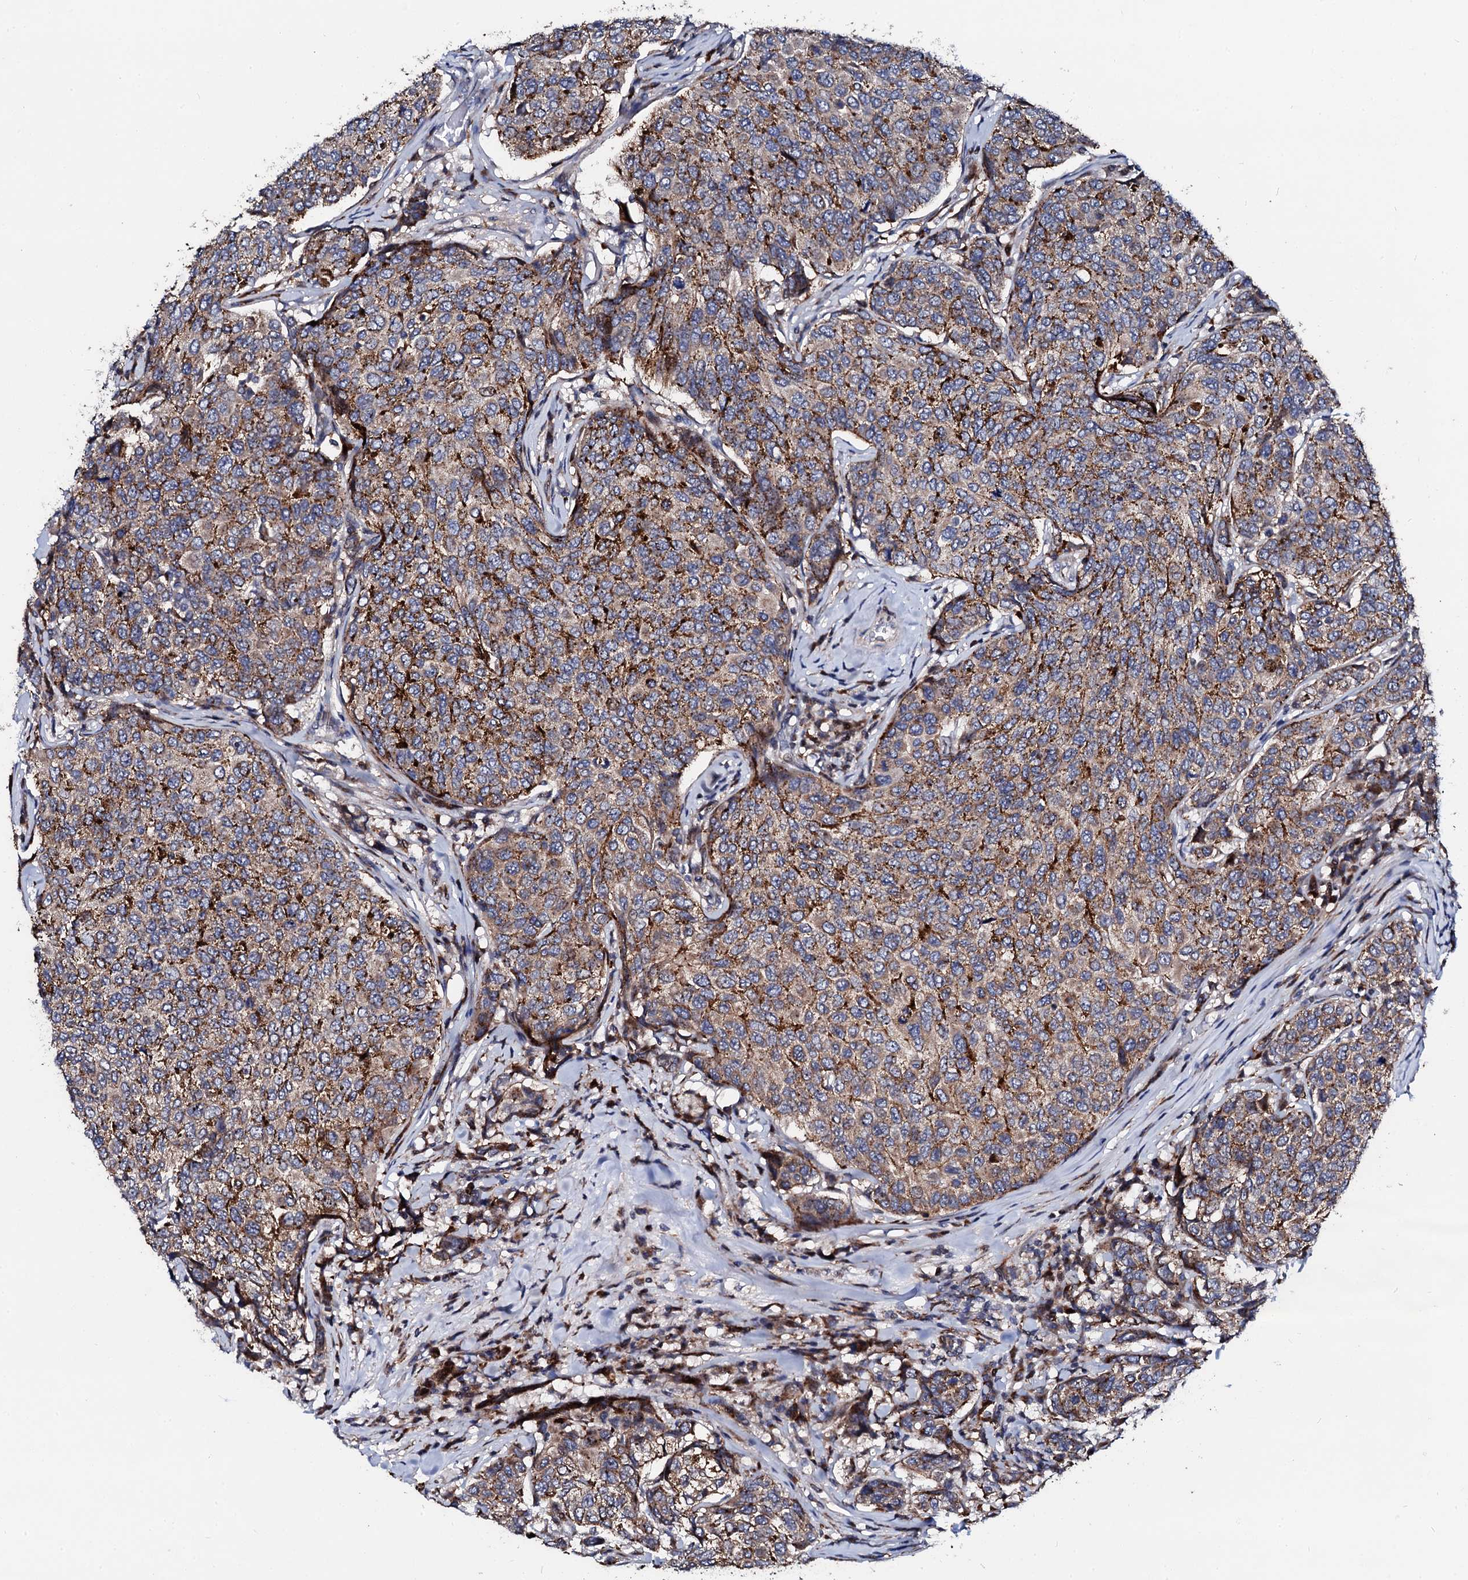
{"staining": {"intensity": "strong", "quantity": ">75%", "location": "cytoplasmic/membranous"}, "tissue": "breast cancer", "cell_type": "Tumor cells", "image_type": "cancer", "snomed": [{"axis": "morphology", "description": "Duct carcinoma"}, {"axis": "topography", "description": "Breast"}], "caption": "The micrograph reveals immunohistochemical staining of breast cancer (invasive ductal carcinoma). There is strong cytoplasmic/membranous positivity is appreciated in approximately >75% of tumor cells. The protein is shown in brown color, while the nuclei are stained blue.", "gene": "TCIRG1", "patient": {"sex": "female", "age": 55}}